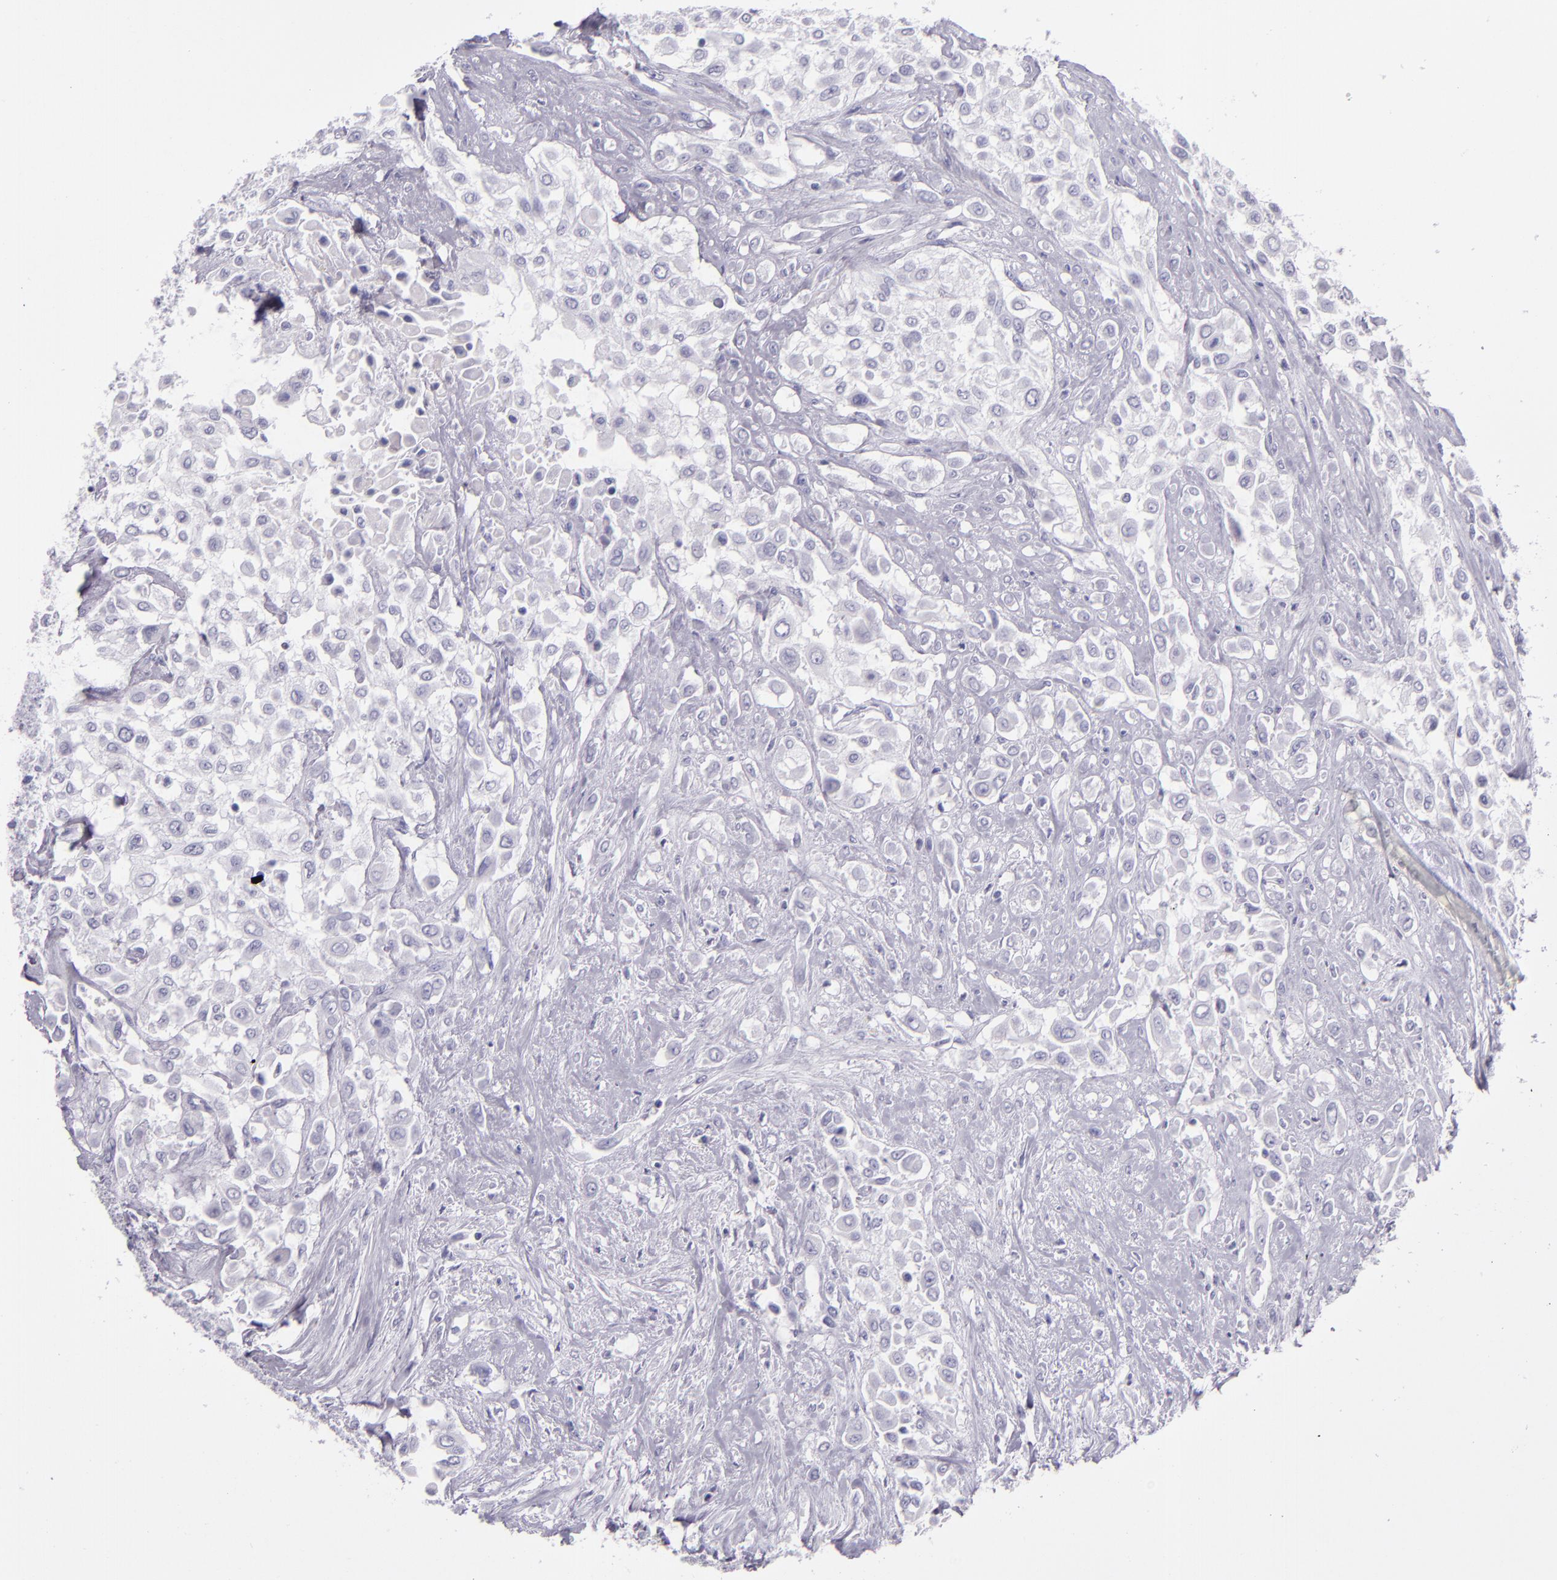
{"staining": {"intensity": "negative", "quantity": "none", "location": "none"}, "tissue": "urothelial cancer", "cell_type": "Tumor cells", "image_type": "cancer", "snomed": [{"axis": "morphology", "description": "Urothelial carcinoma, High grade"}, {"axis": "topography", "description": "Urinary bladder"}], "caption": "Tumor cells show no significant staining in urothelial cancer.", "gene": "CR2", "patient": {"sex": "male", "age": 57}}